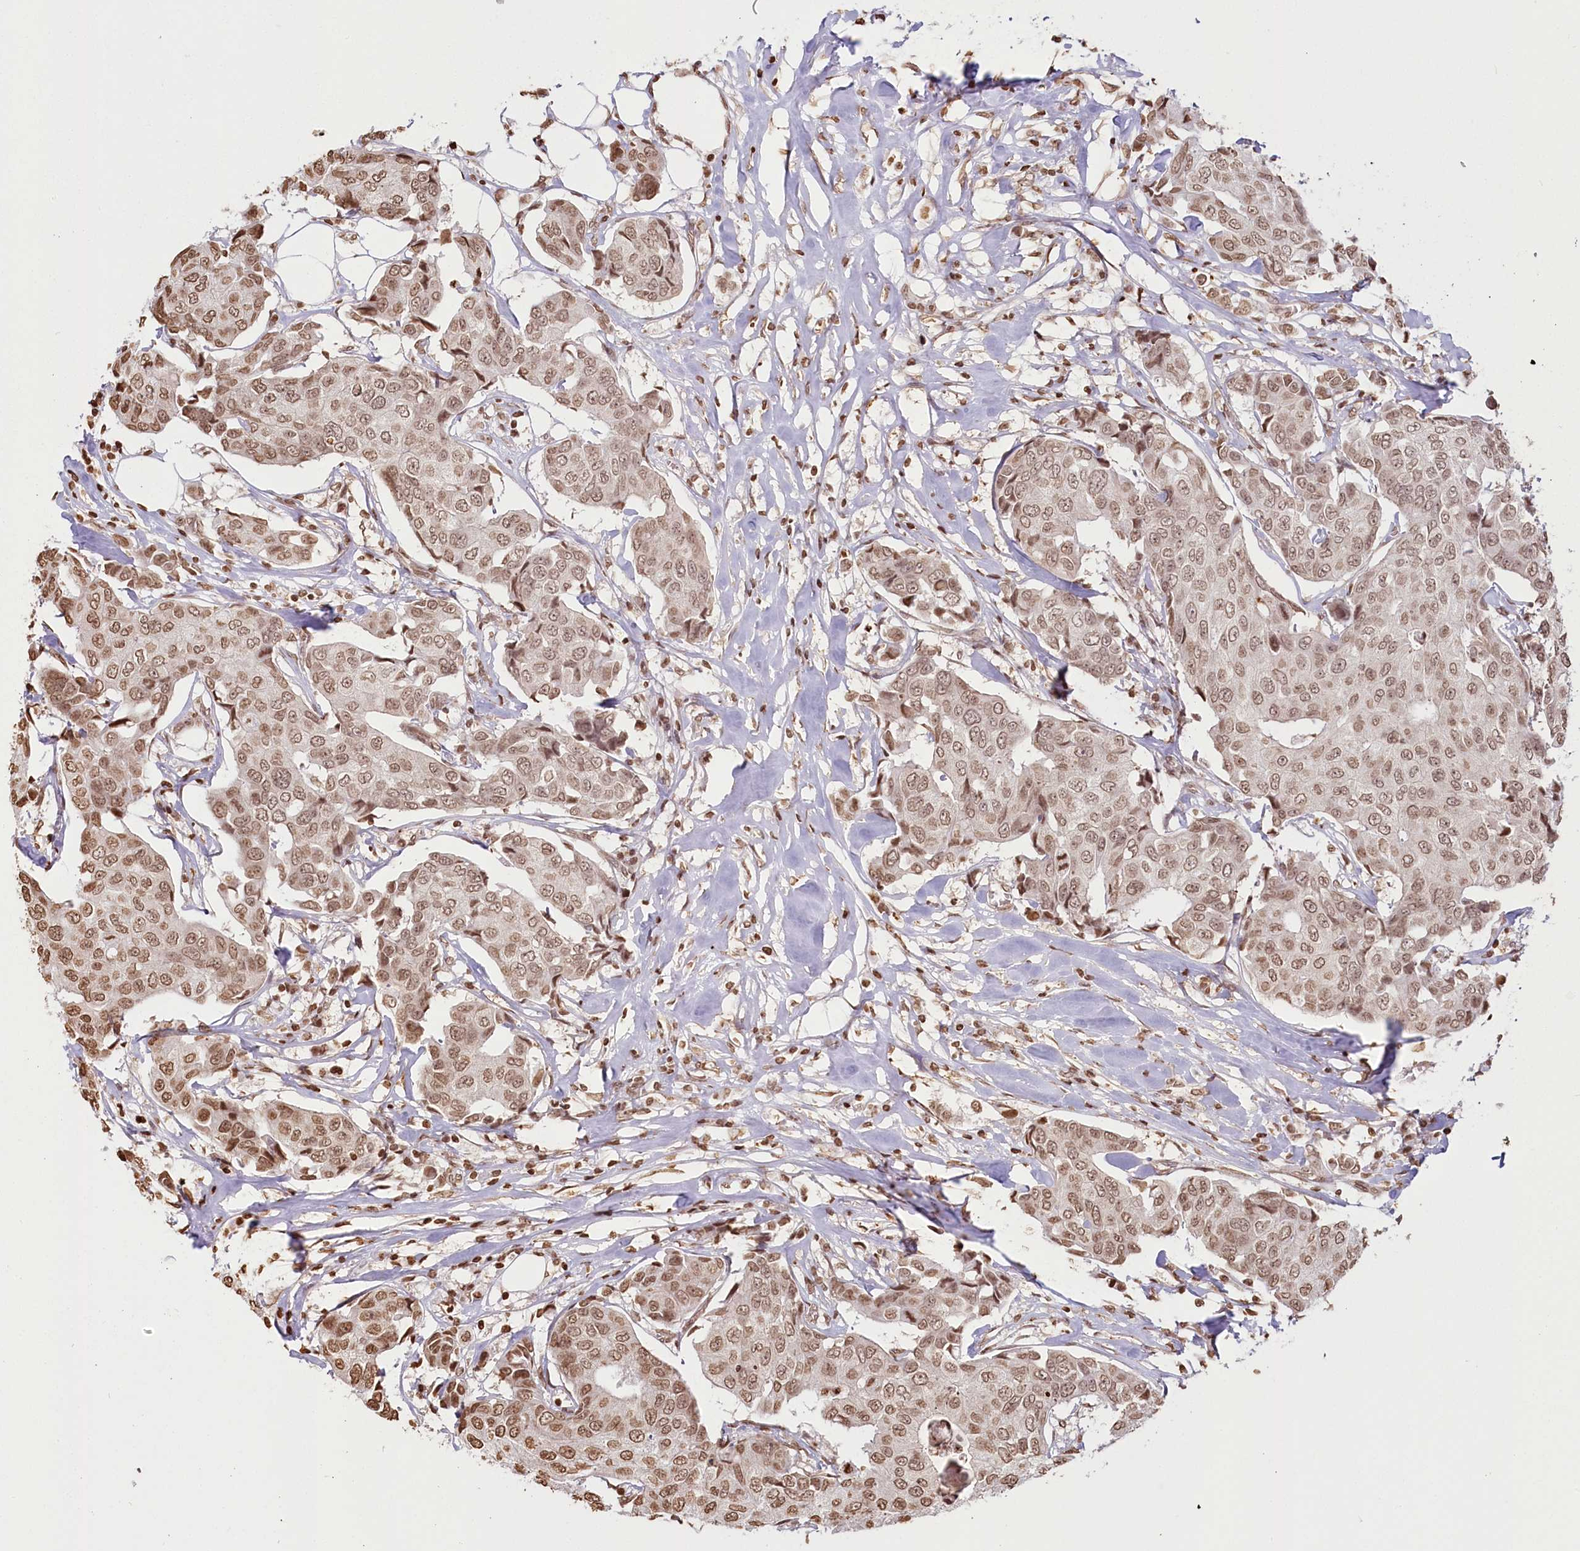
{"staining": {"intensity": "moderate", "quantity": ">75%", "location": "nuclear"}, "tissue": "breast cancer", "cell_type": "Tumor cells", "image_type": "cancer", "snomed": [{"axis": "morphology", "description": "Duct carcinoma"}, {"axis": "topography", "description": "Breast"}], "caption": "Immunohistochemistry histopathology image of breast invasive ductal carcinoma stained for a protein (brown), which displays medium levels of moderate nuclear positivity in approximately >75% of tumor cells.", "gene": "FAM13A", "patient": {"sex": "female", "age": 80}}